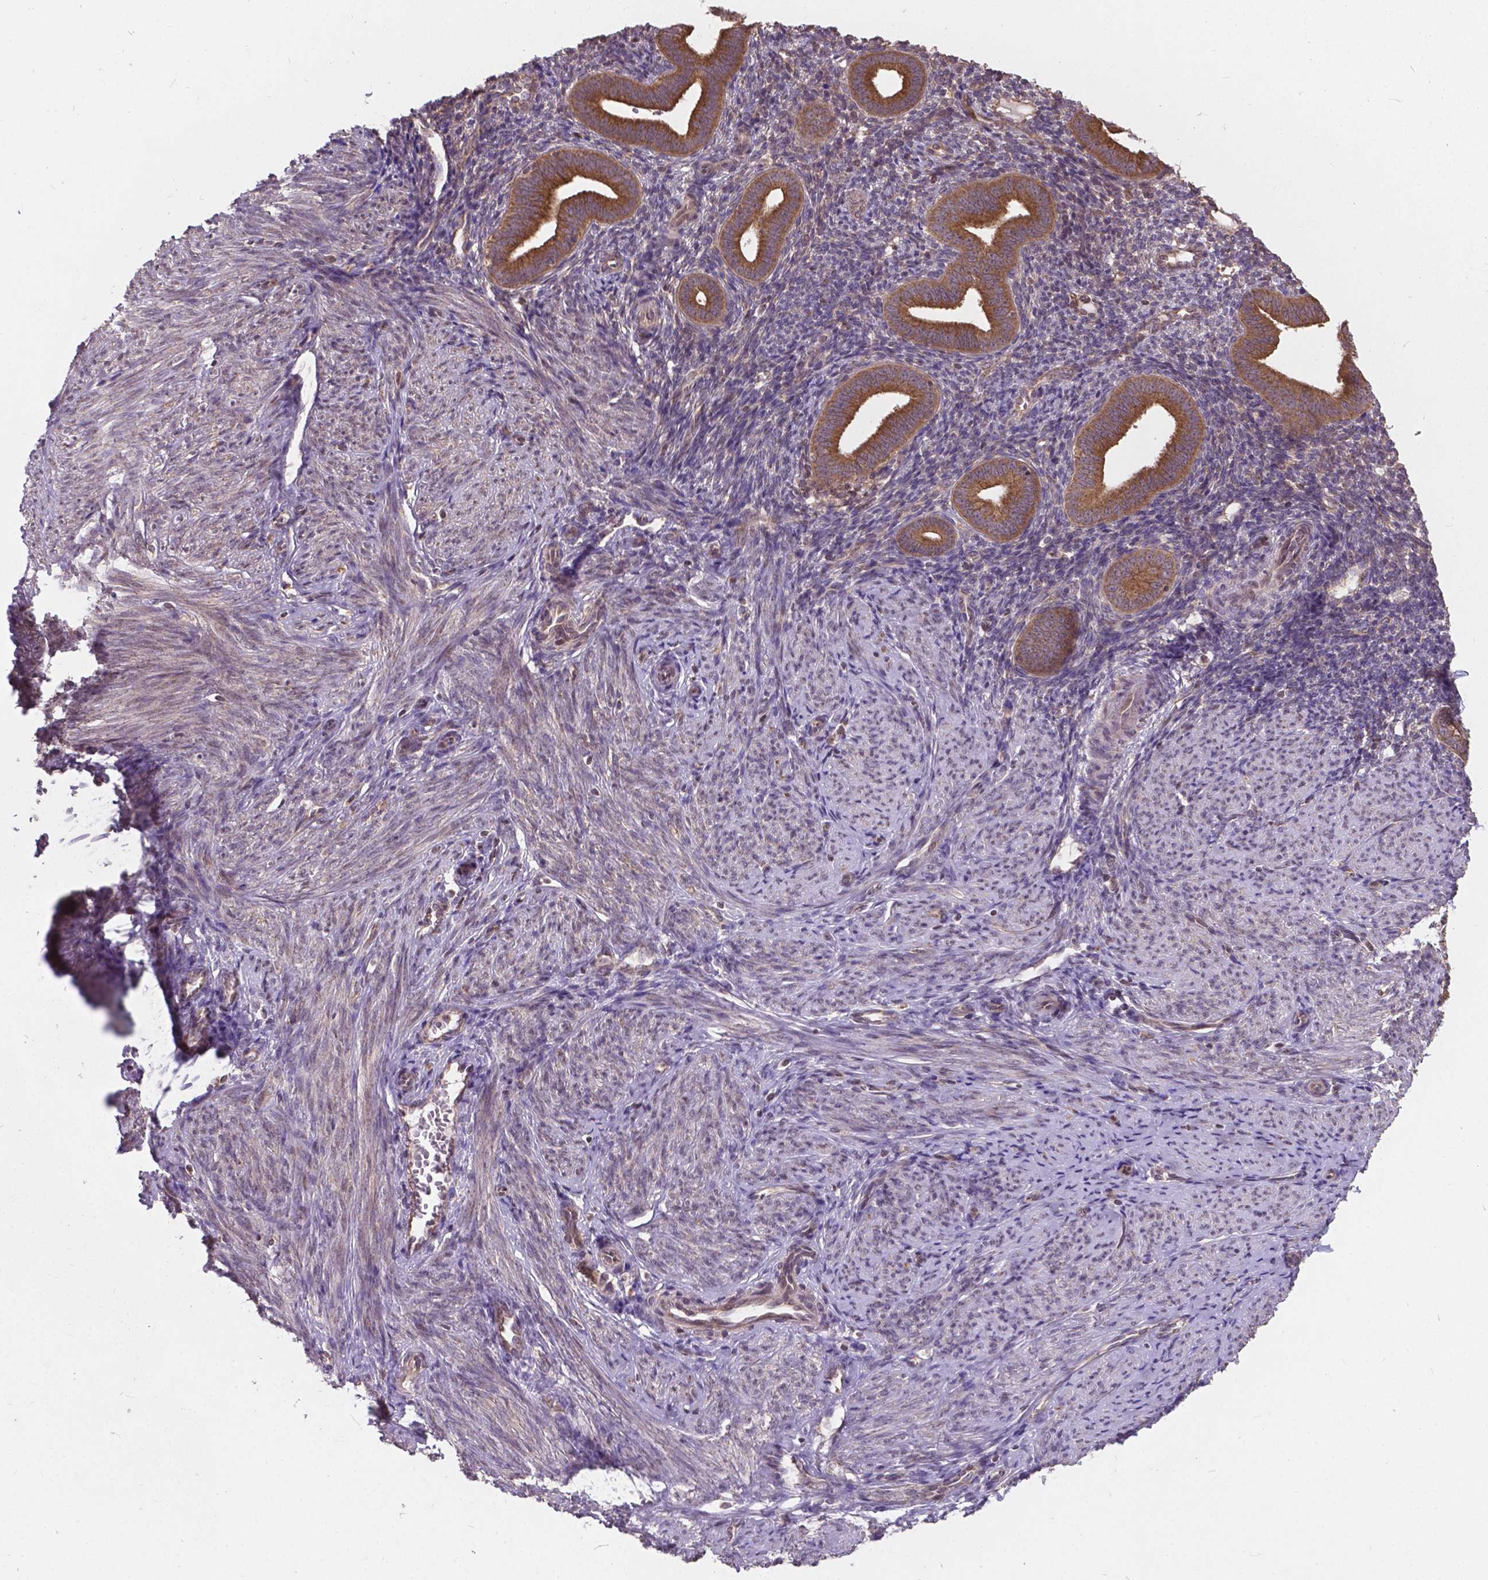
{"staining": {"intensity": "negative", "quantity": "none", "location": "none"}, "tissue": "endometrium", "cell_type": "Cells in endometrial stroma", "image_type": "normal", "snomed": [{"axis": "morphology", "description": "Normal tissue, NOS"}, {"axis": "topography", "description": "Endometrium"}], "caption": "IHC of benign human endometrium demonstrates no positivity in cells in endometrial stroma.", "gene": "MRPL33", "patient": {"sex": "female", "age": 40}}